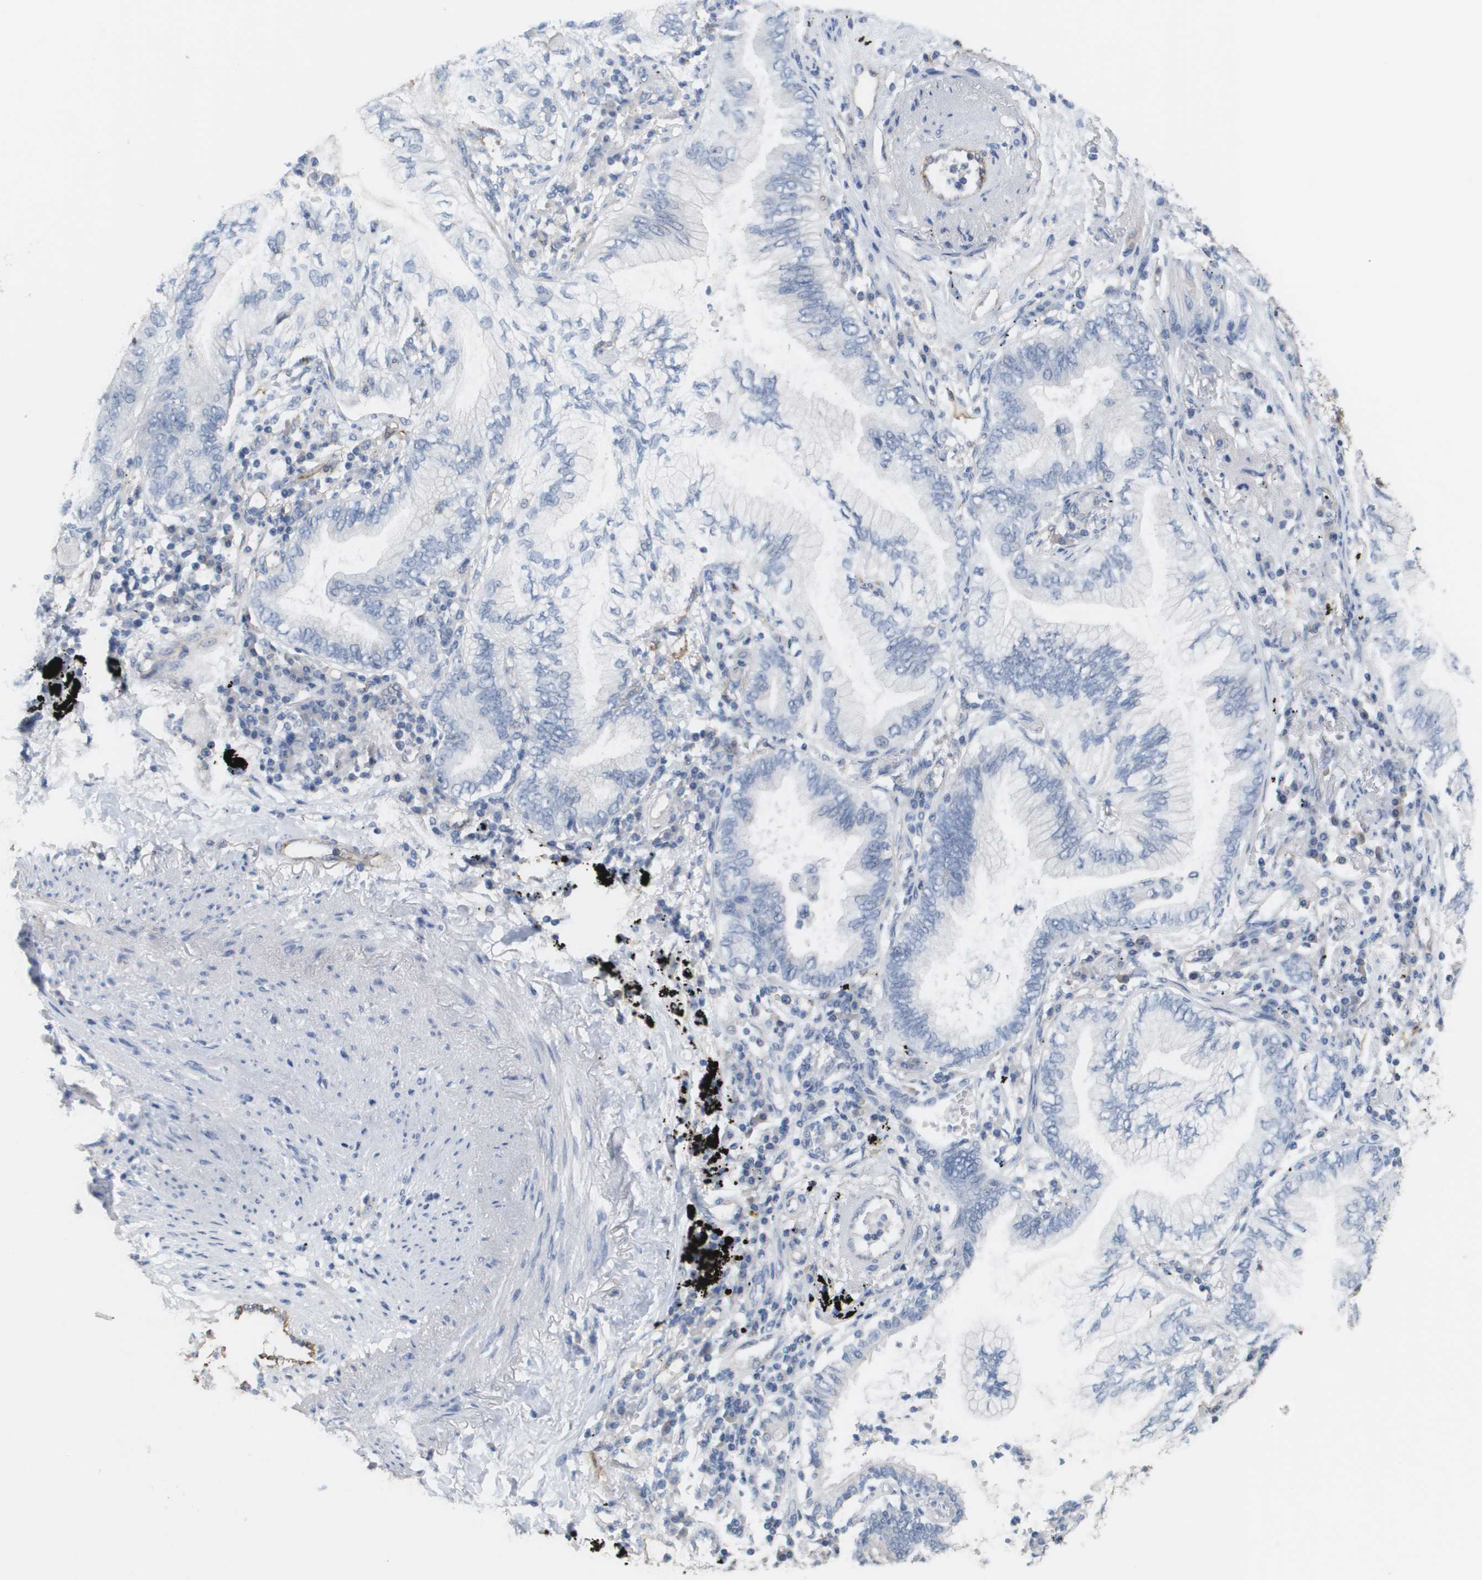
{"staining": {"intensity": "negative", "quantity": "none", "location": "none"}, "tissue": "lung cancer", "cell_type": "Tumor cells", "image_type": "cancer", "snomed": [{"axis": "morphology", "description": "Normal tissue, NOS"}, {"axis": "morphology", "description": "Adenocarcinoma, NOS"}, {"axis": "topography", "description": "Bronchus"}, {"axis": "topography", "description": "Lung"}], "caption": "Protein analysis of lung cancer reveals no significant expression in tumor cells.", "gene": "ANGPT2", "patient": {"sex": "female", "age": 70}}